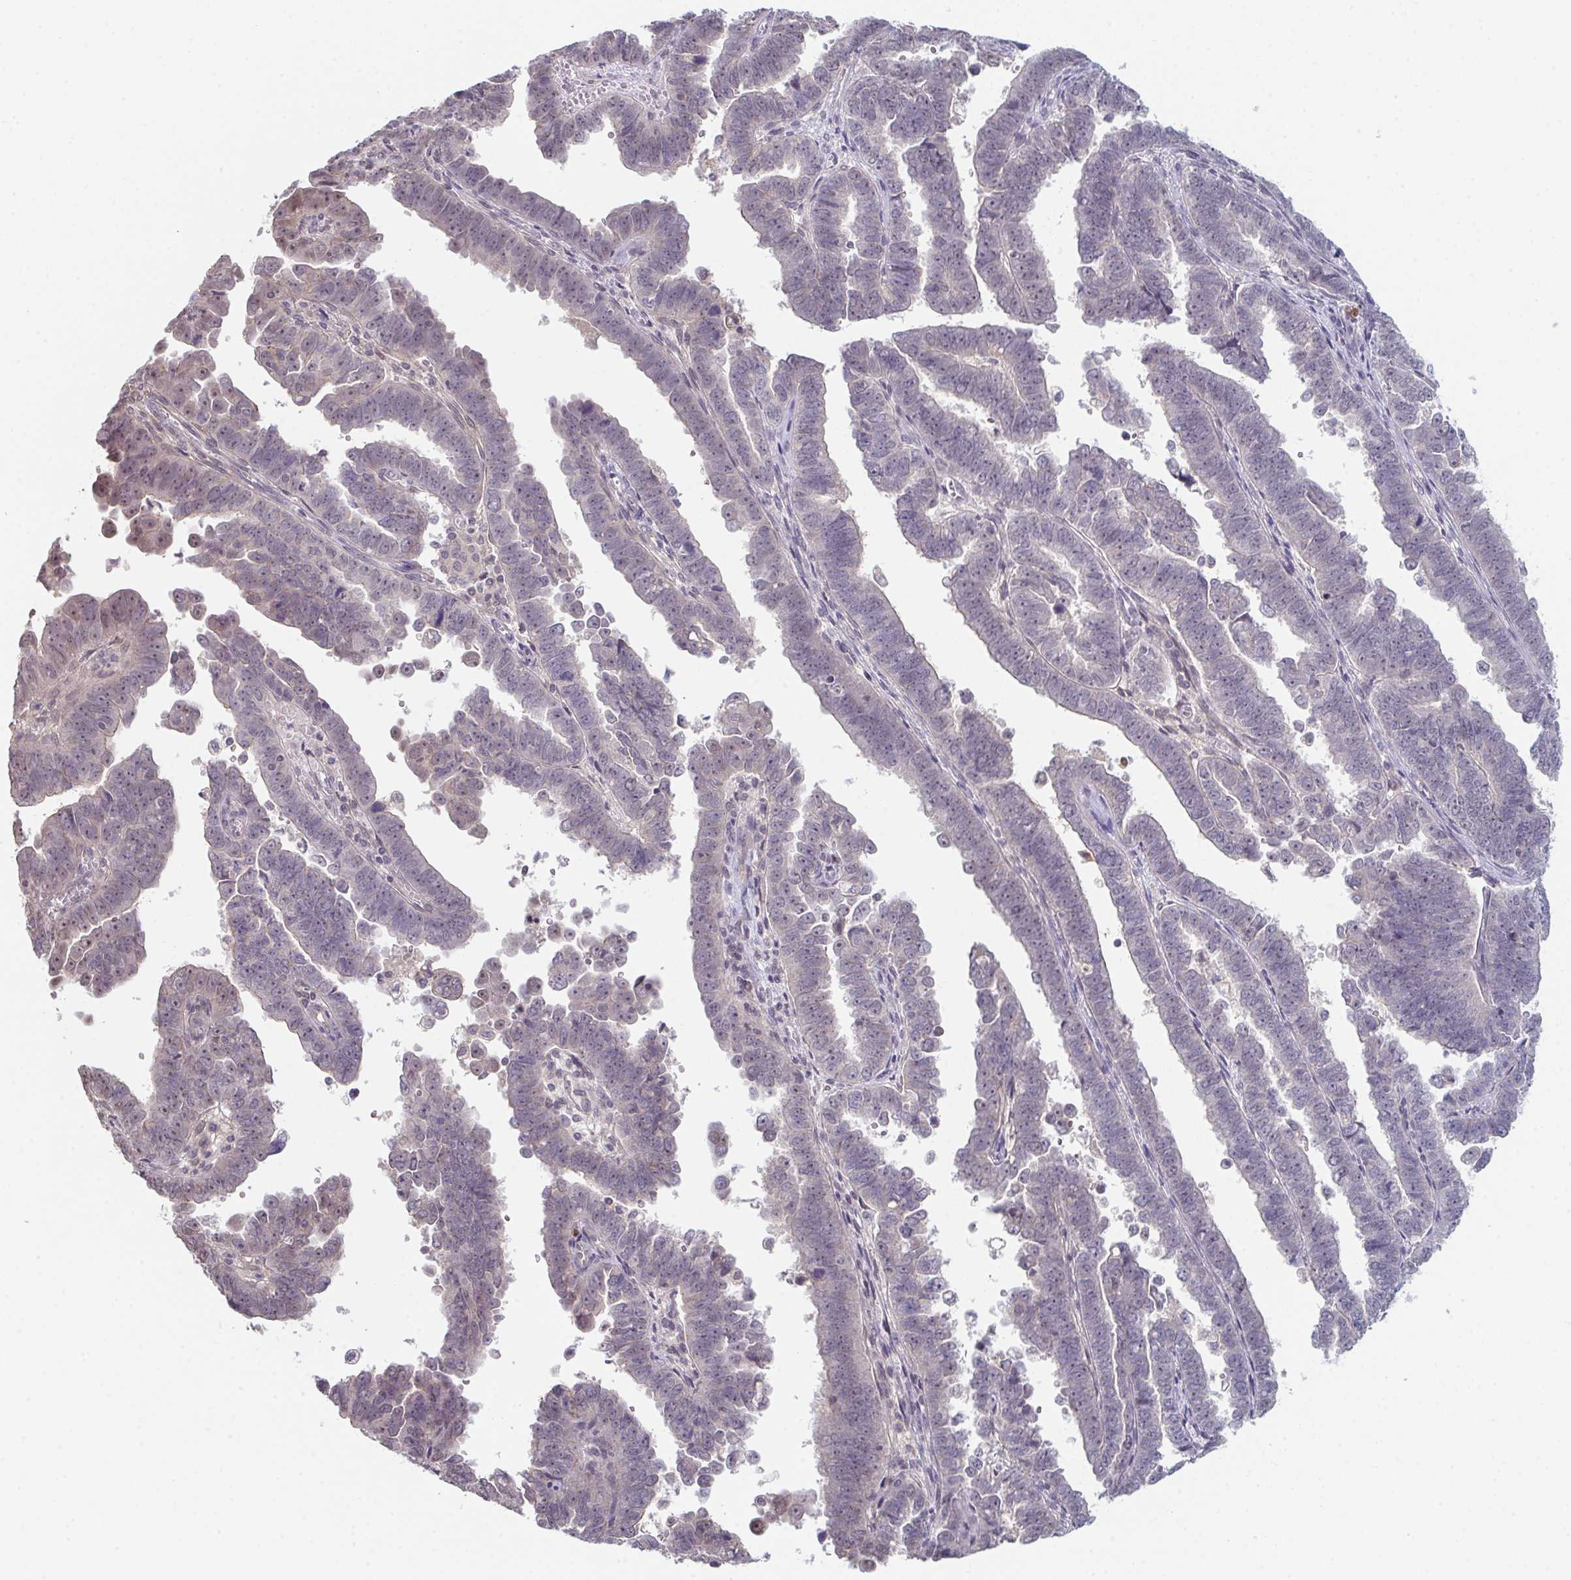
{"staining": {"intensity": "negative", "quantity": "none", "location": "none"}, "tissue": "endometrial cancer", "cell_type": "Tumor cells", "image_type": "cancer", "snomed": [{"axis": "morphology", "description": "Adenocarcinoma, NOS"}, {"axis": "topography", "description": "Endometrium"}], "caption": "Human adenocarcinoma (endometrial) stained for a protein using immunohistochemistry reveals no positivity in tumor cells.", "gene": "ZNF214", "patient": {"sex": "female", "age": 75}}